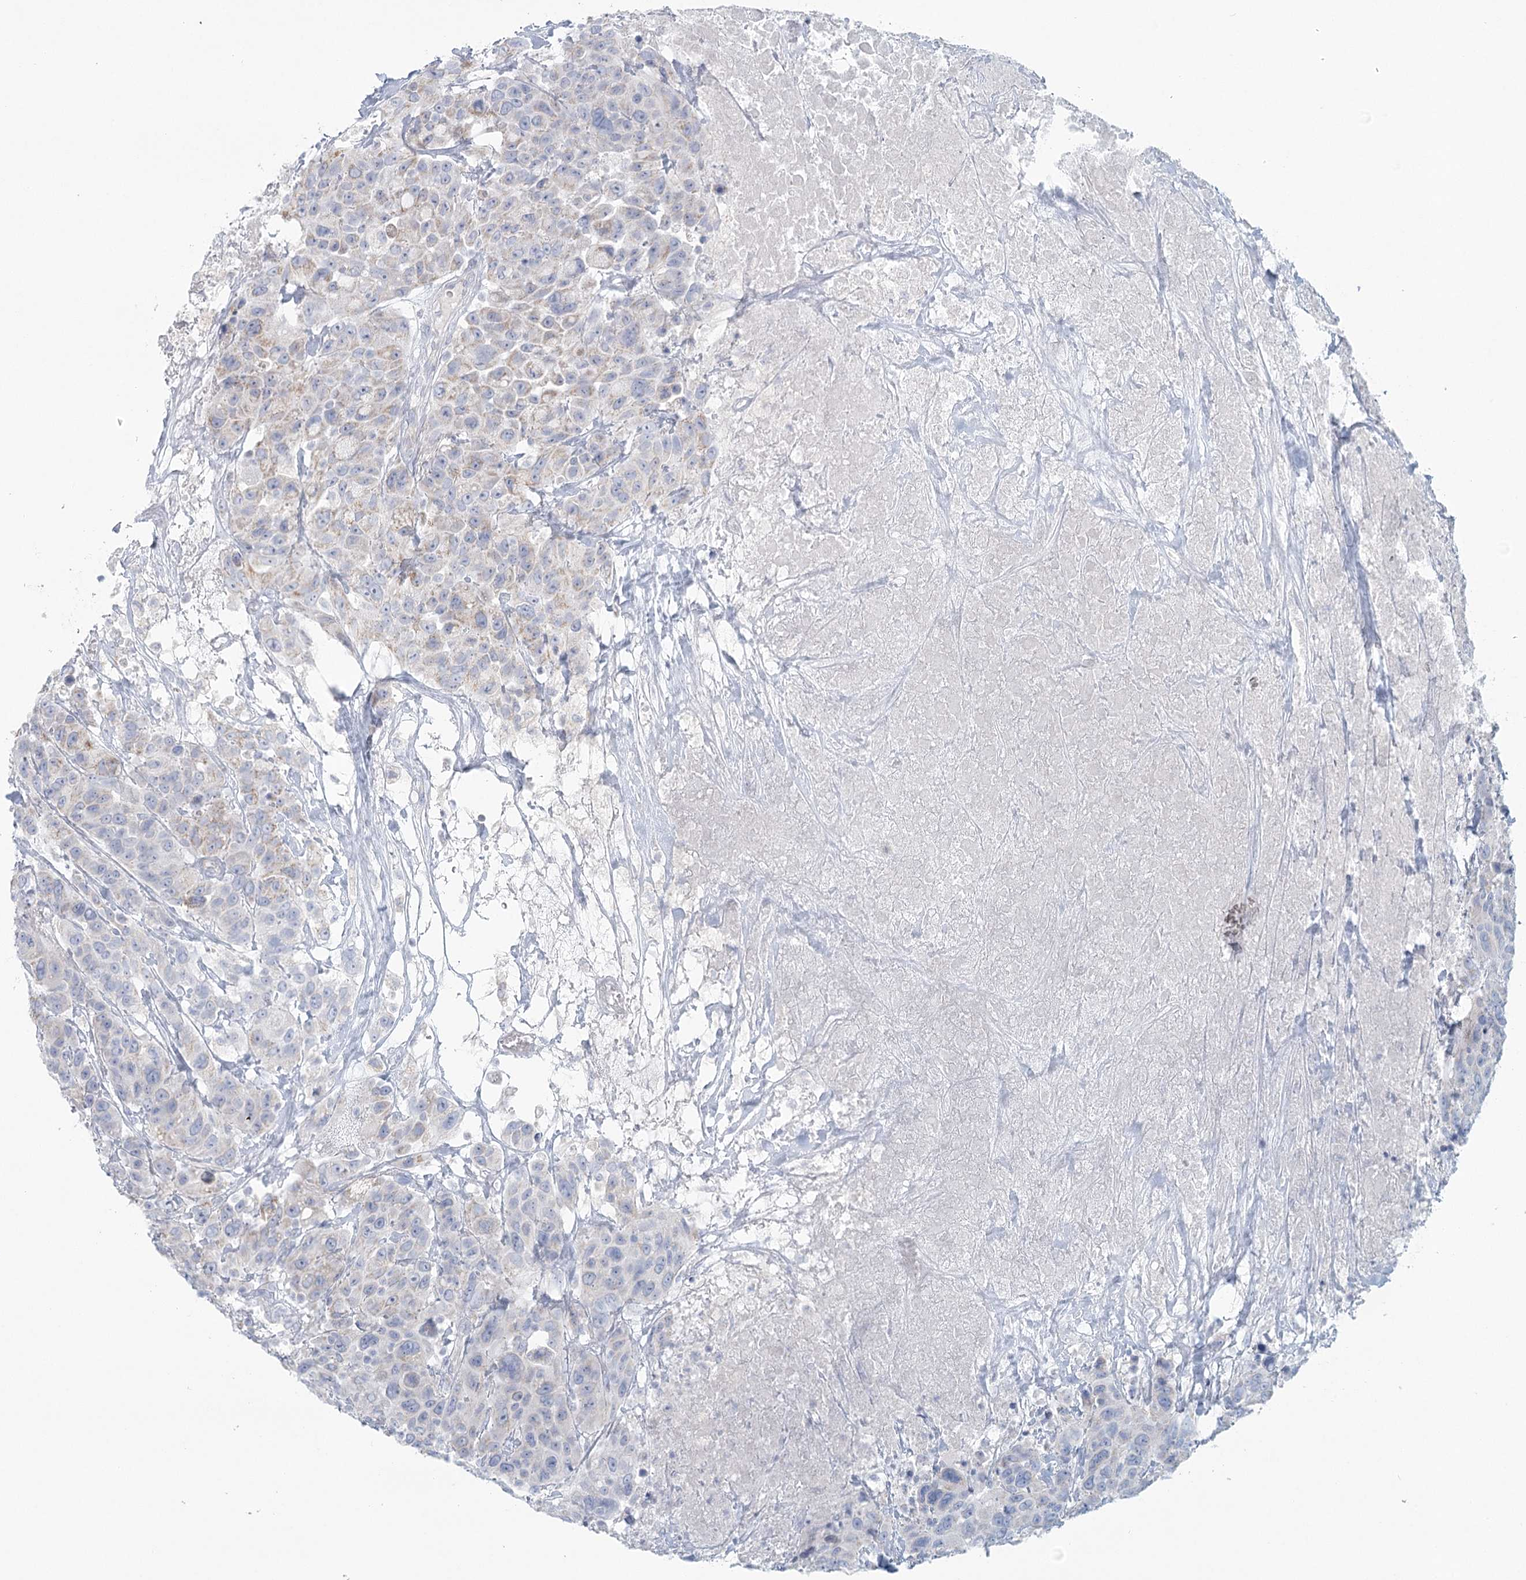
{"staining": {"intensity": "negative", "quantity": "none", "location": "none"}, "tissue": "breast cancer", "cell_type": "Tumor cells", "image_type": "cancer", "snomed": [{"axis": "morphology", "description": "Duct carcinoma"}, {"axis": "topography", "description": "Breast"}], "caption": "Immunohistochemical staining of human invasive ductal carcinoma (breast) demonstrates no significant staining in tumor cells. (Brightfield microscopy of DAB (3,3'-diaminobenzidine) immunohistochemistry at high magnification).", "gene": "BPHL", "patient": {"sex": "female", "age": 37}}